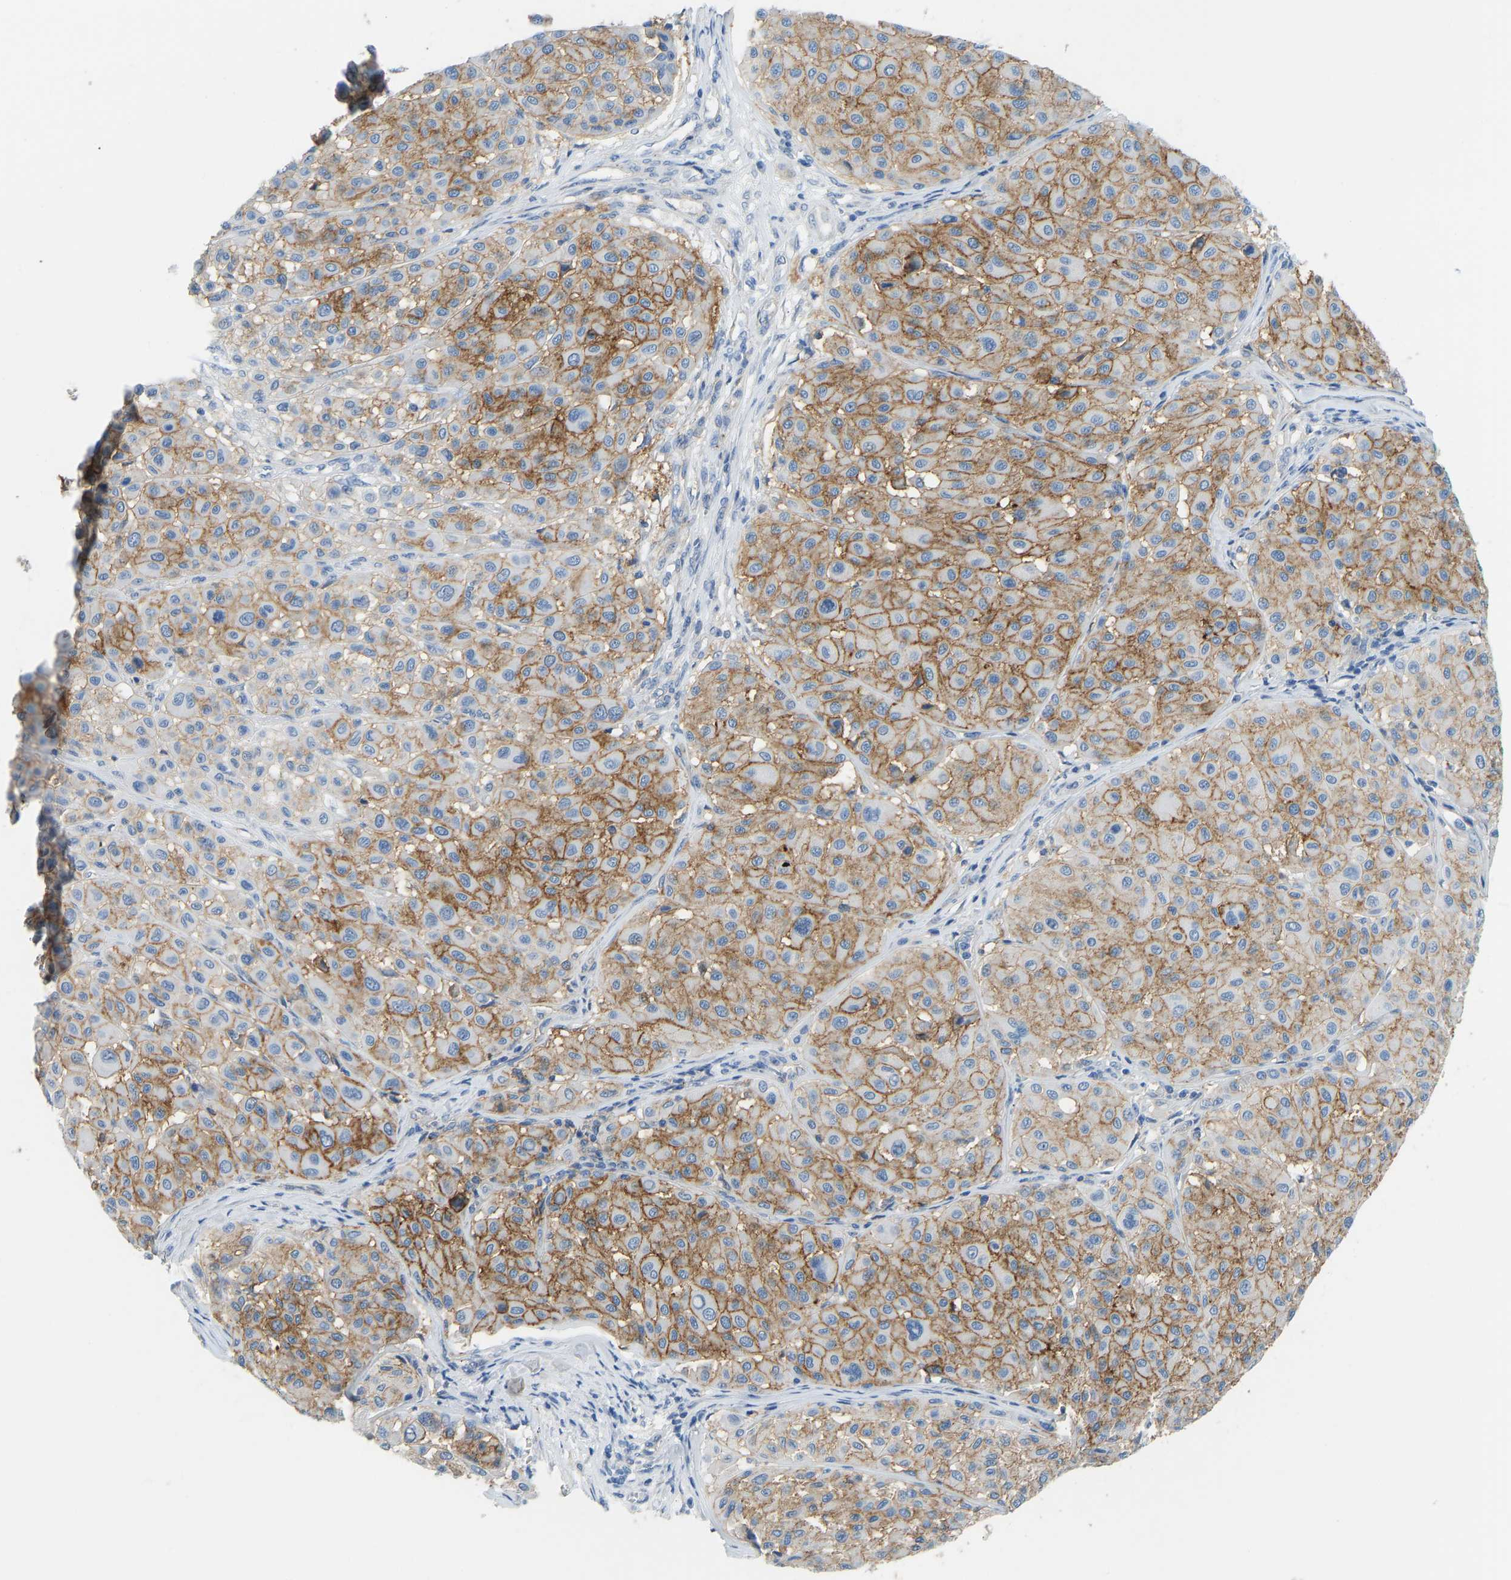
{"staining": {"intensity": "moderate", "quantity": ">75%", "location": "cytoplasmic/membranous"}, "tissue": "melanoma", "cell_type": "Tumor cells", "image_type": "cancer", "snomed": [{"axis": "morphology", "description": "Malignant melanoma, Metastatic site"}, {"axis": "topography", "description": "Soft tissue"}], "caption": "High-power microscopy captured an immunohistochemistry micrograph of malignant melanoma (metastatic site), revealing moderate cytoplasmic/membranous expression in approximately >75% of tumor cells.", "gene": "ATP1A1", "patient": {"sex": "male", "age": 41}}